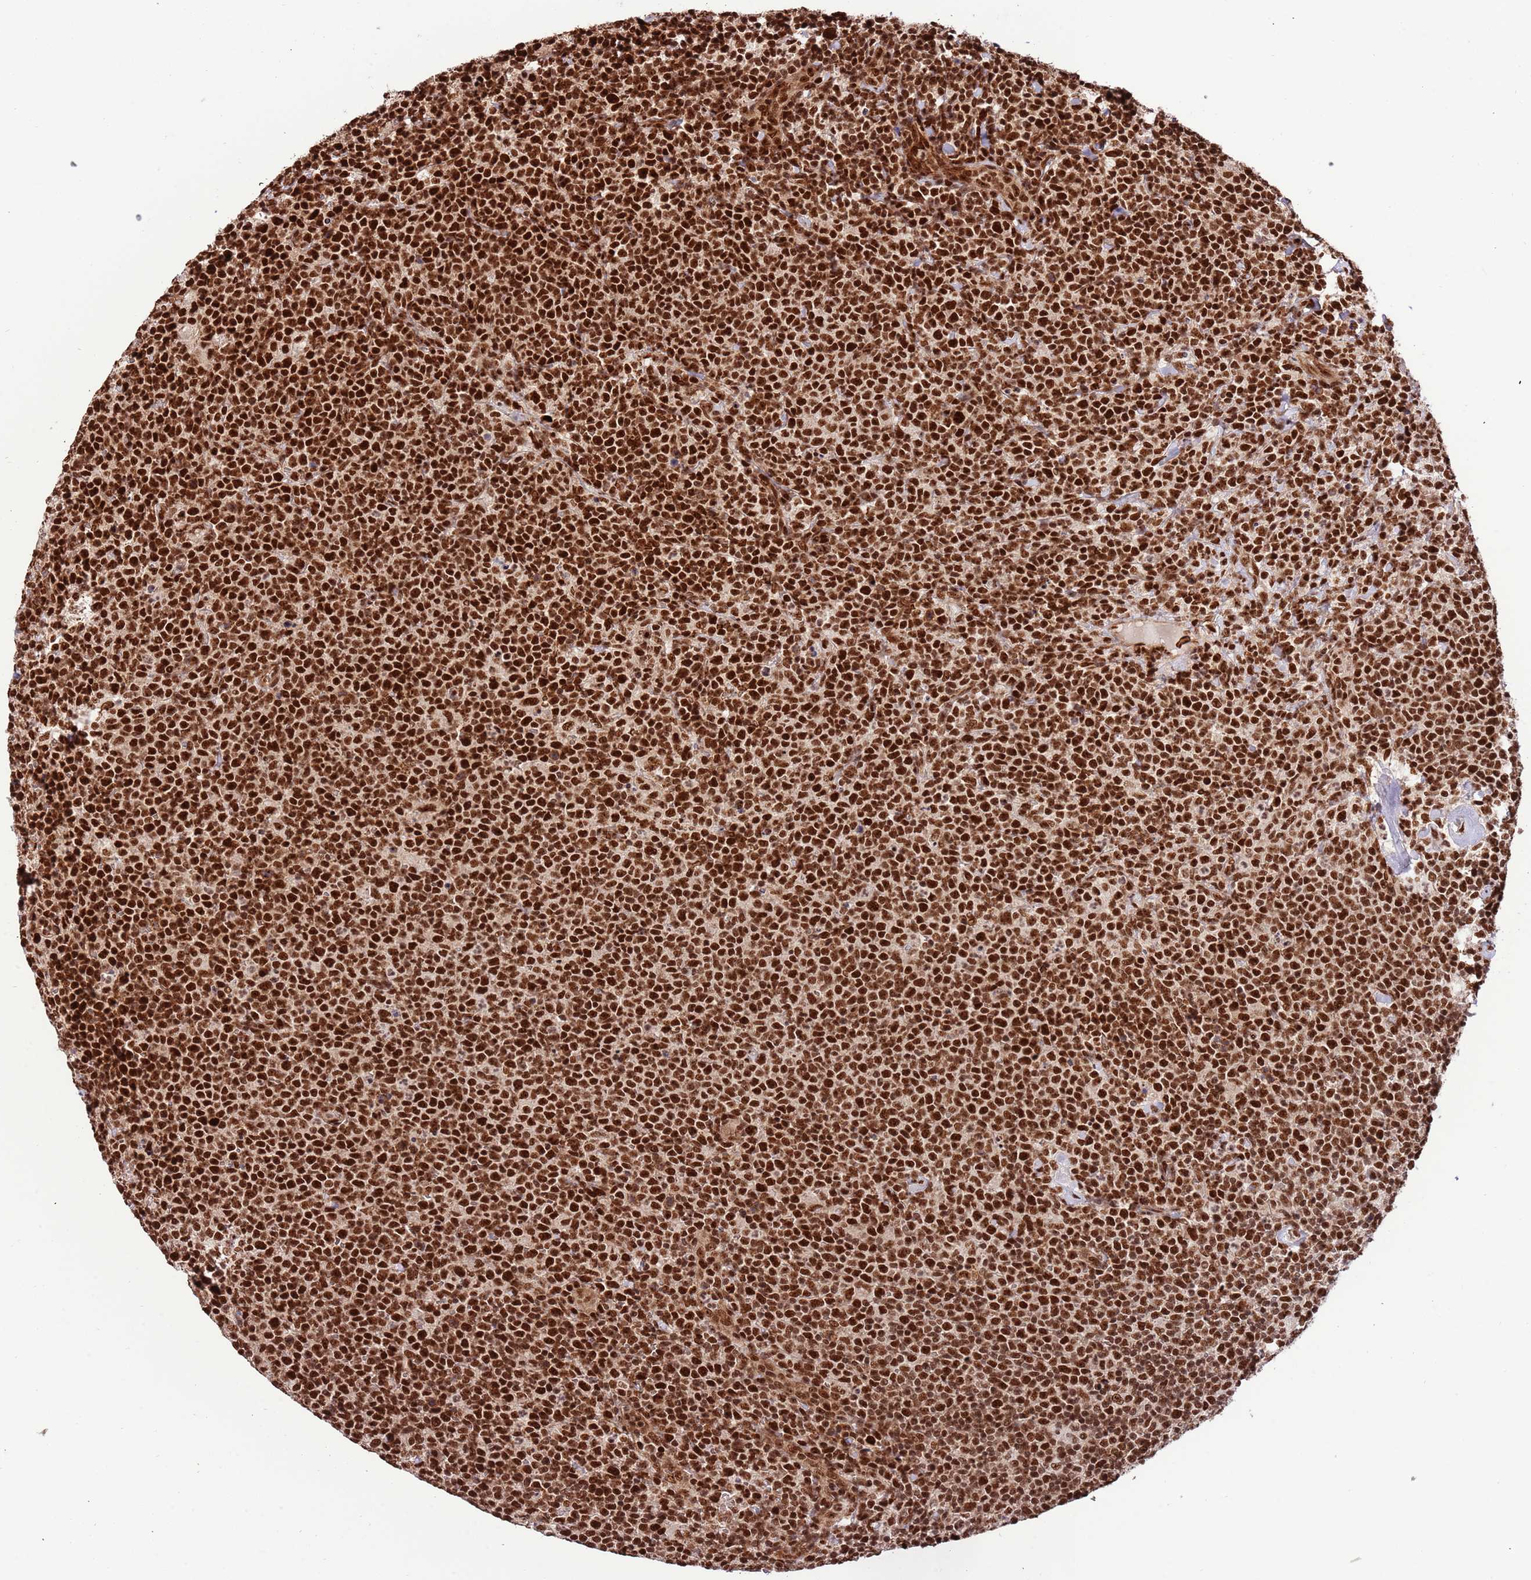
{"staining": {"intensity": "strong", "quantity": ">75%", "location": "nuclear"}, "tissue": "lymphoma", "cell_type": "Tumor cells", "image_type": "cancer", "snomed": [{"axis": "morphology", "description": "Malignant lymphoma, non-Hodgkin's type, High grade"}, {"axis": "topography", "description": "Lymph node"}], "caption": "Brown immunohistochemical staining in lymphoma displays strong nuclear staining in approximately >75% of tumor cells.", "gene": "RIF1", "patient": {"sex": "male", "age": 61}}